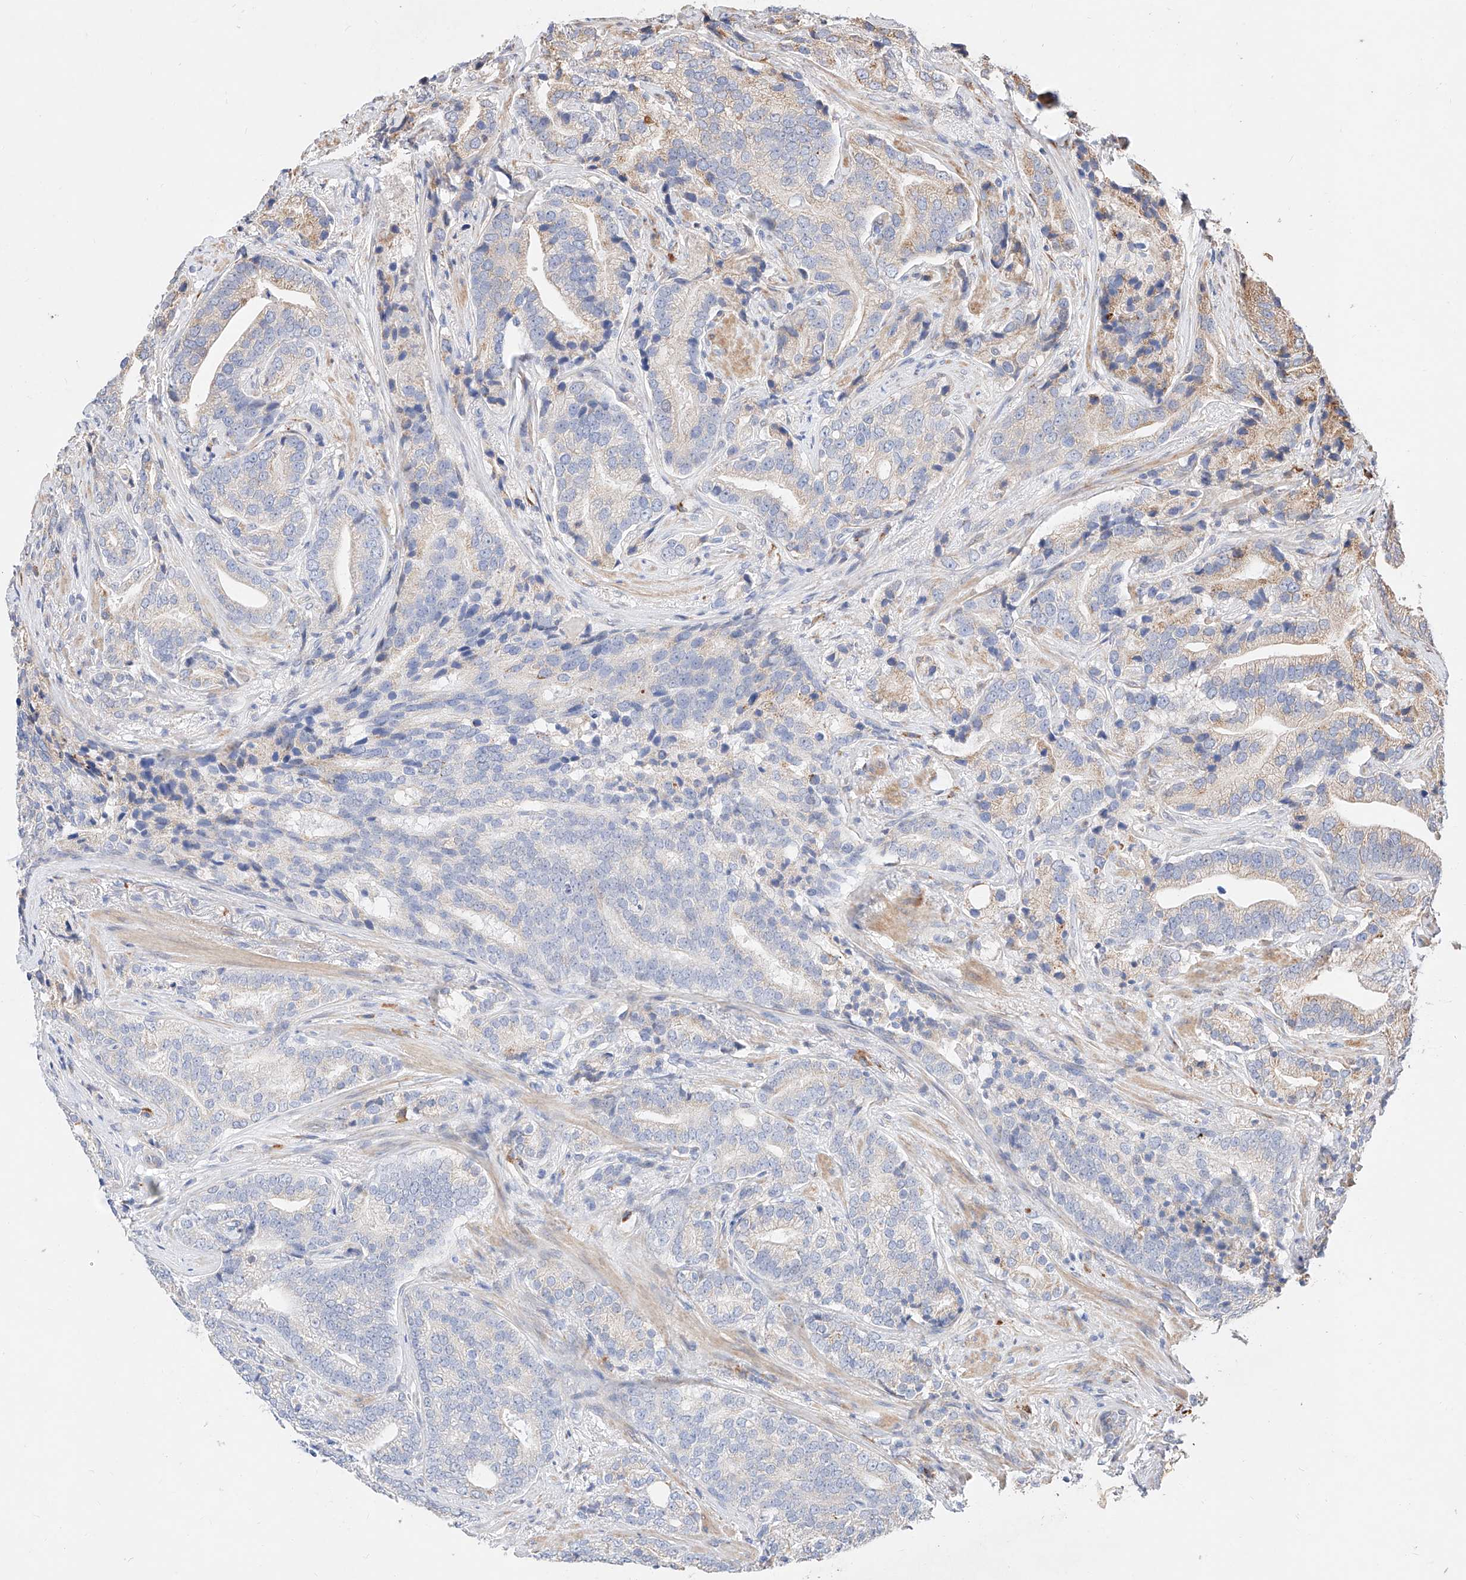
{"staining": {"intensity": "weak", "quantity": "<25%", "location": "cytoplasmic/membranous"}, "tissue": "prostate cancer", "cell_type": "Tumor cells", "image_type": "cancer", "snomed": [{"axis": "morphology", "description": "Adenocarcinoma, High grade"}, {"axis": "topography", "description": "Prostate"}], "caption": "DAB immunohistochemical staining of human prostate cancer displays no significant expression in tumor cells. (Stains: DAB immunohistochemistry (IHC) with hematoxylin counter stain, Microscopy: brightfield microscopy at high magnification).", "gene": "ATP9B", "patient": {"sex": "male", "age": 57}}